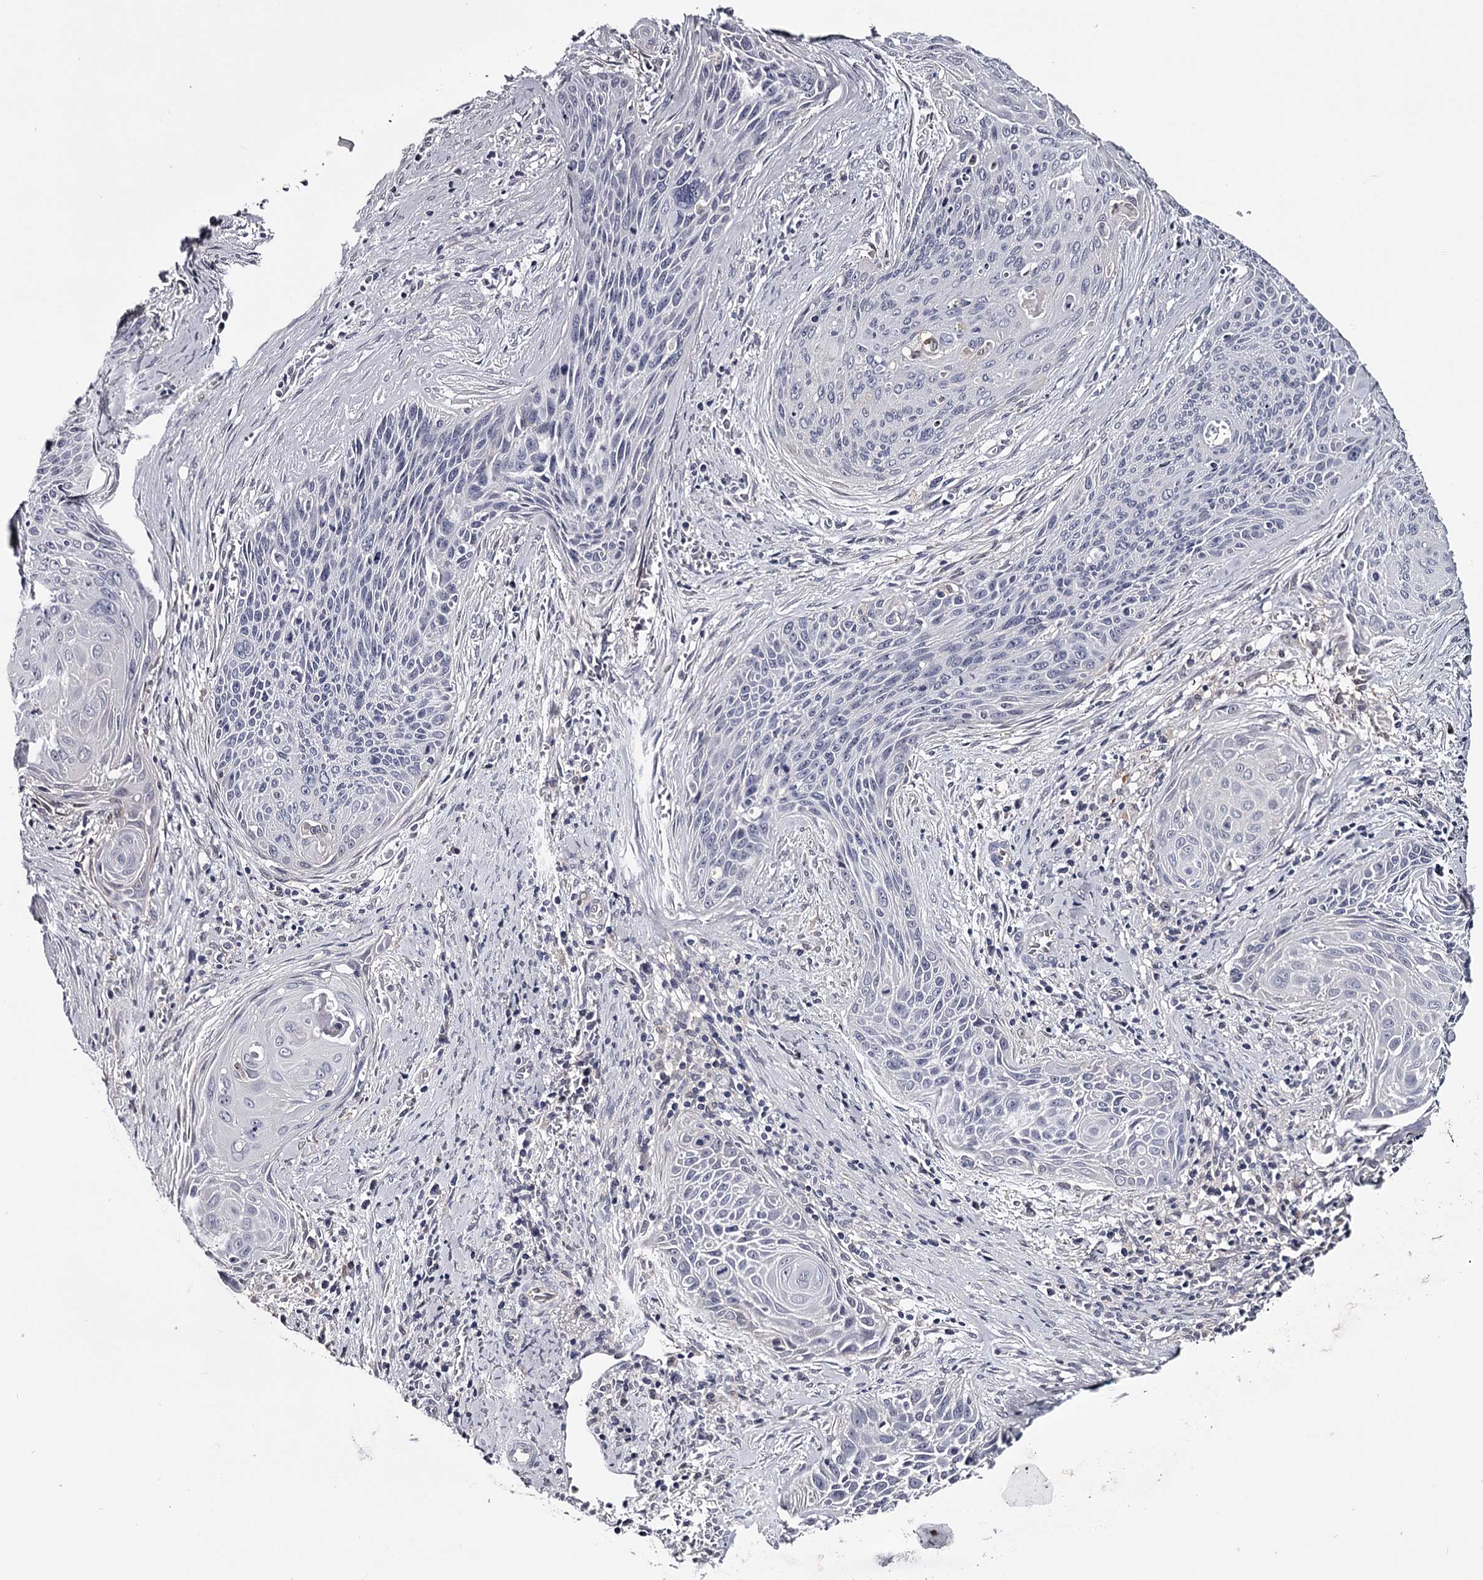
{"staining": {"intensity": "negative", "quantity": "none", "location": "none"}, "tissue": "cervical cancer", "cell_type": "Tumor cells", "image_type": "cancer", "snomed": [{"axis": "morphology", "description": "Squamous cell carcinoma, NOS"}, {"axis": "topography", "description": "Cervix"}], "caption": "Squamous cell carcinoma (cervical) was stained to show a protein in brown. There is no significant staining in tumor cells.", "gene": "GSTO1", "patient": {"sex": "female", "age": 55}}